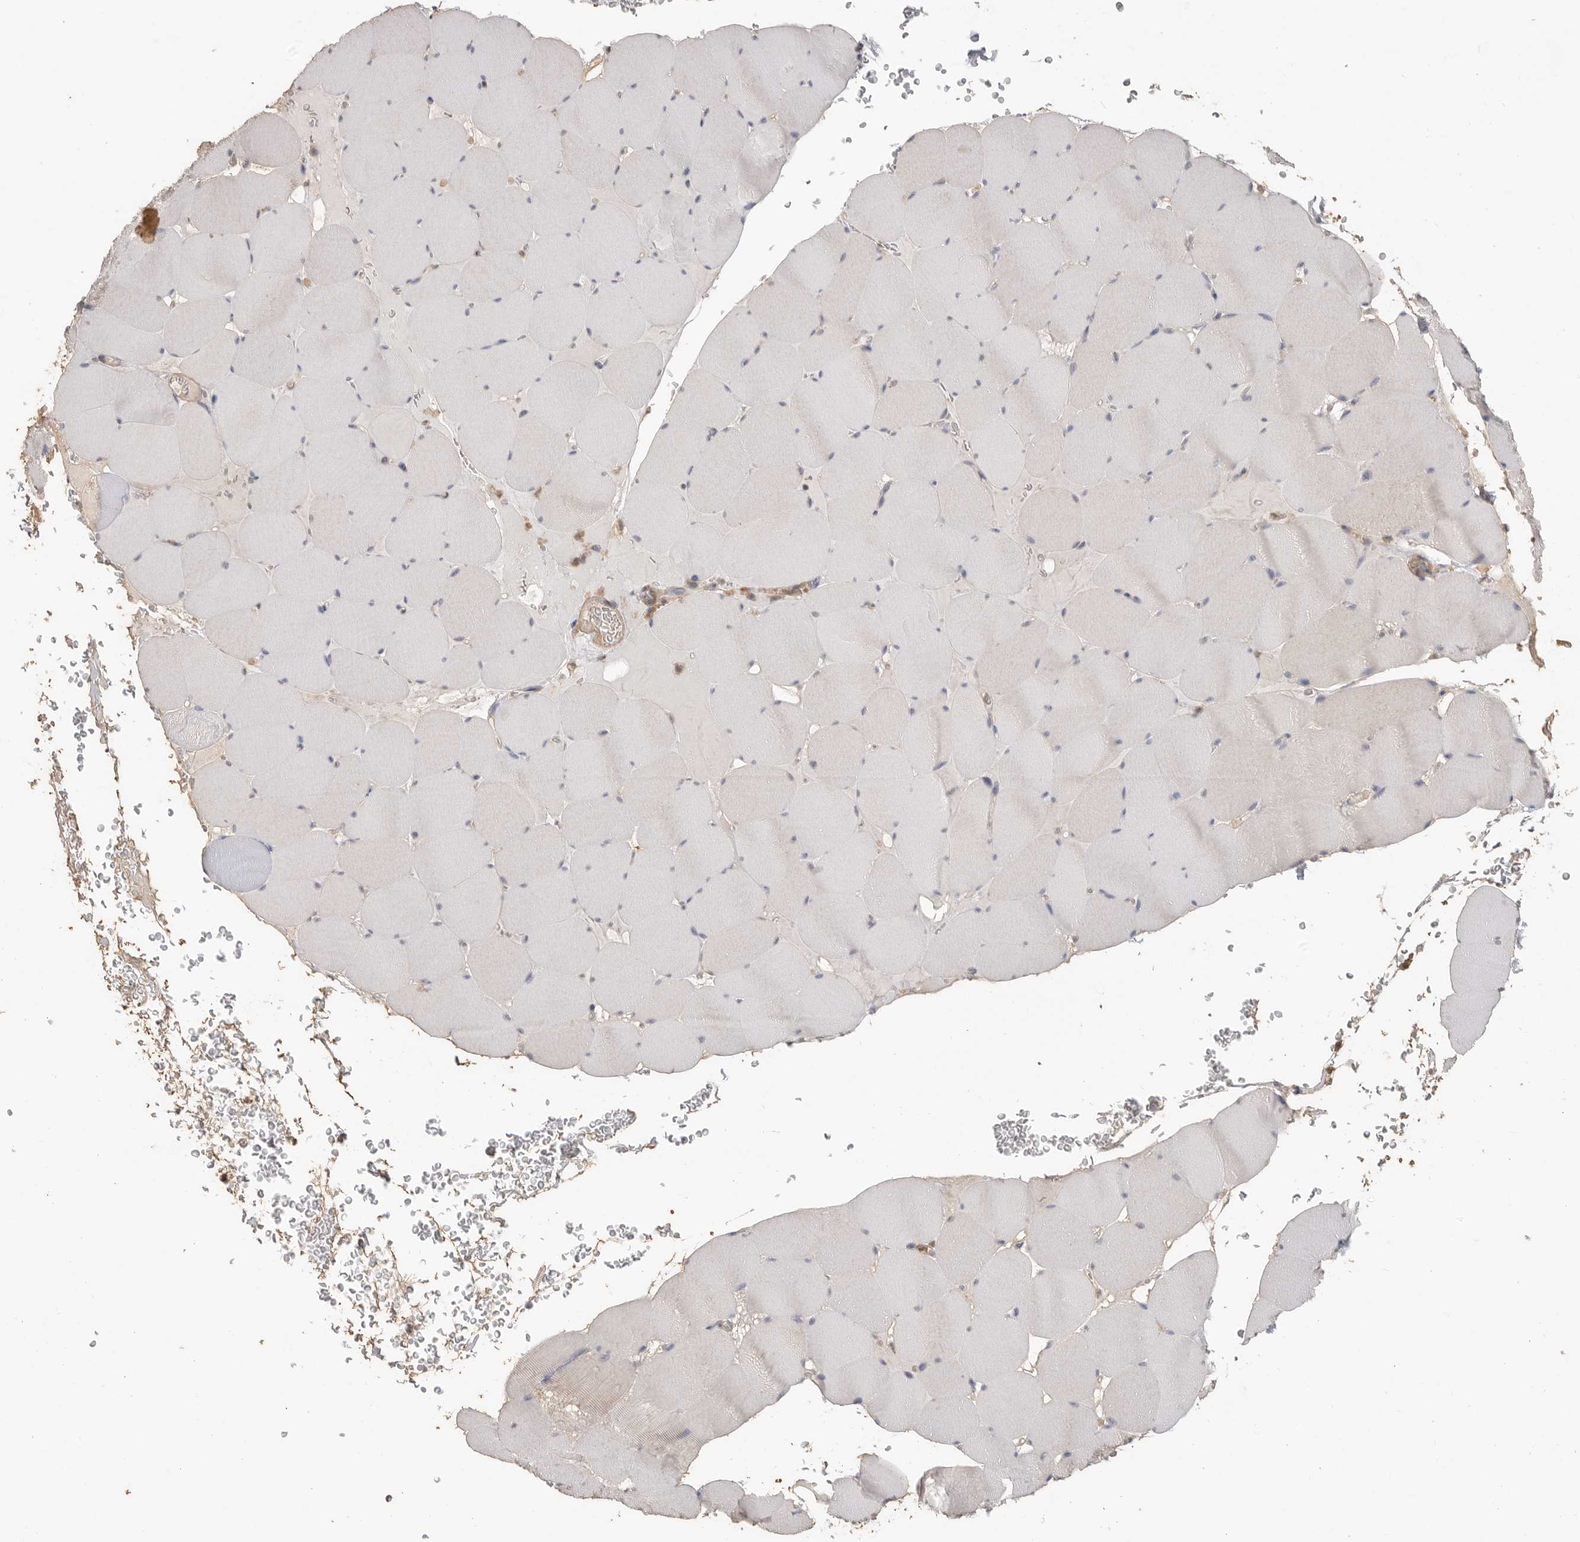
{"staining": {"intensity": "negative", "quantity": "none", "location": "none"}, "tissue": "skeletal muscle", "cell_type": "Myocytes", "image_type": "normal", "snomed": [{"axis": "morphology", "description": "Normal tissue, NOS"}, {"axis": "topography", "description": "Skeletal muscle"}], "caption": "An immunohistochemistry (IHC) micrograph of benign skeletal muscle is shown. There is no staining in myocytes of skeletal muscle.", "gene": "MAP2K1", "patient": {"sex": "male", "age": 62}}